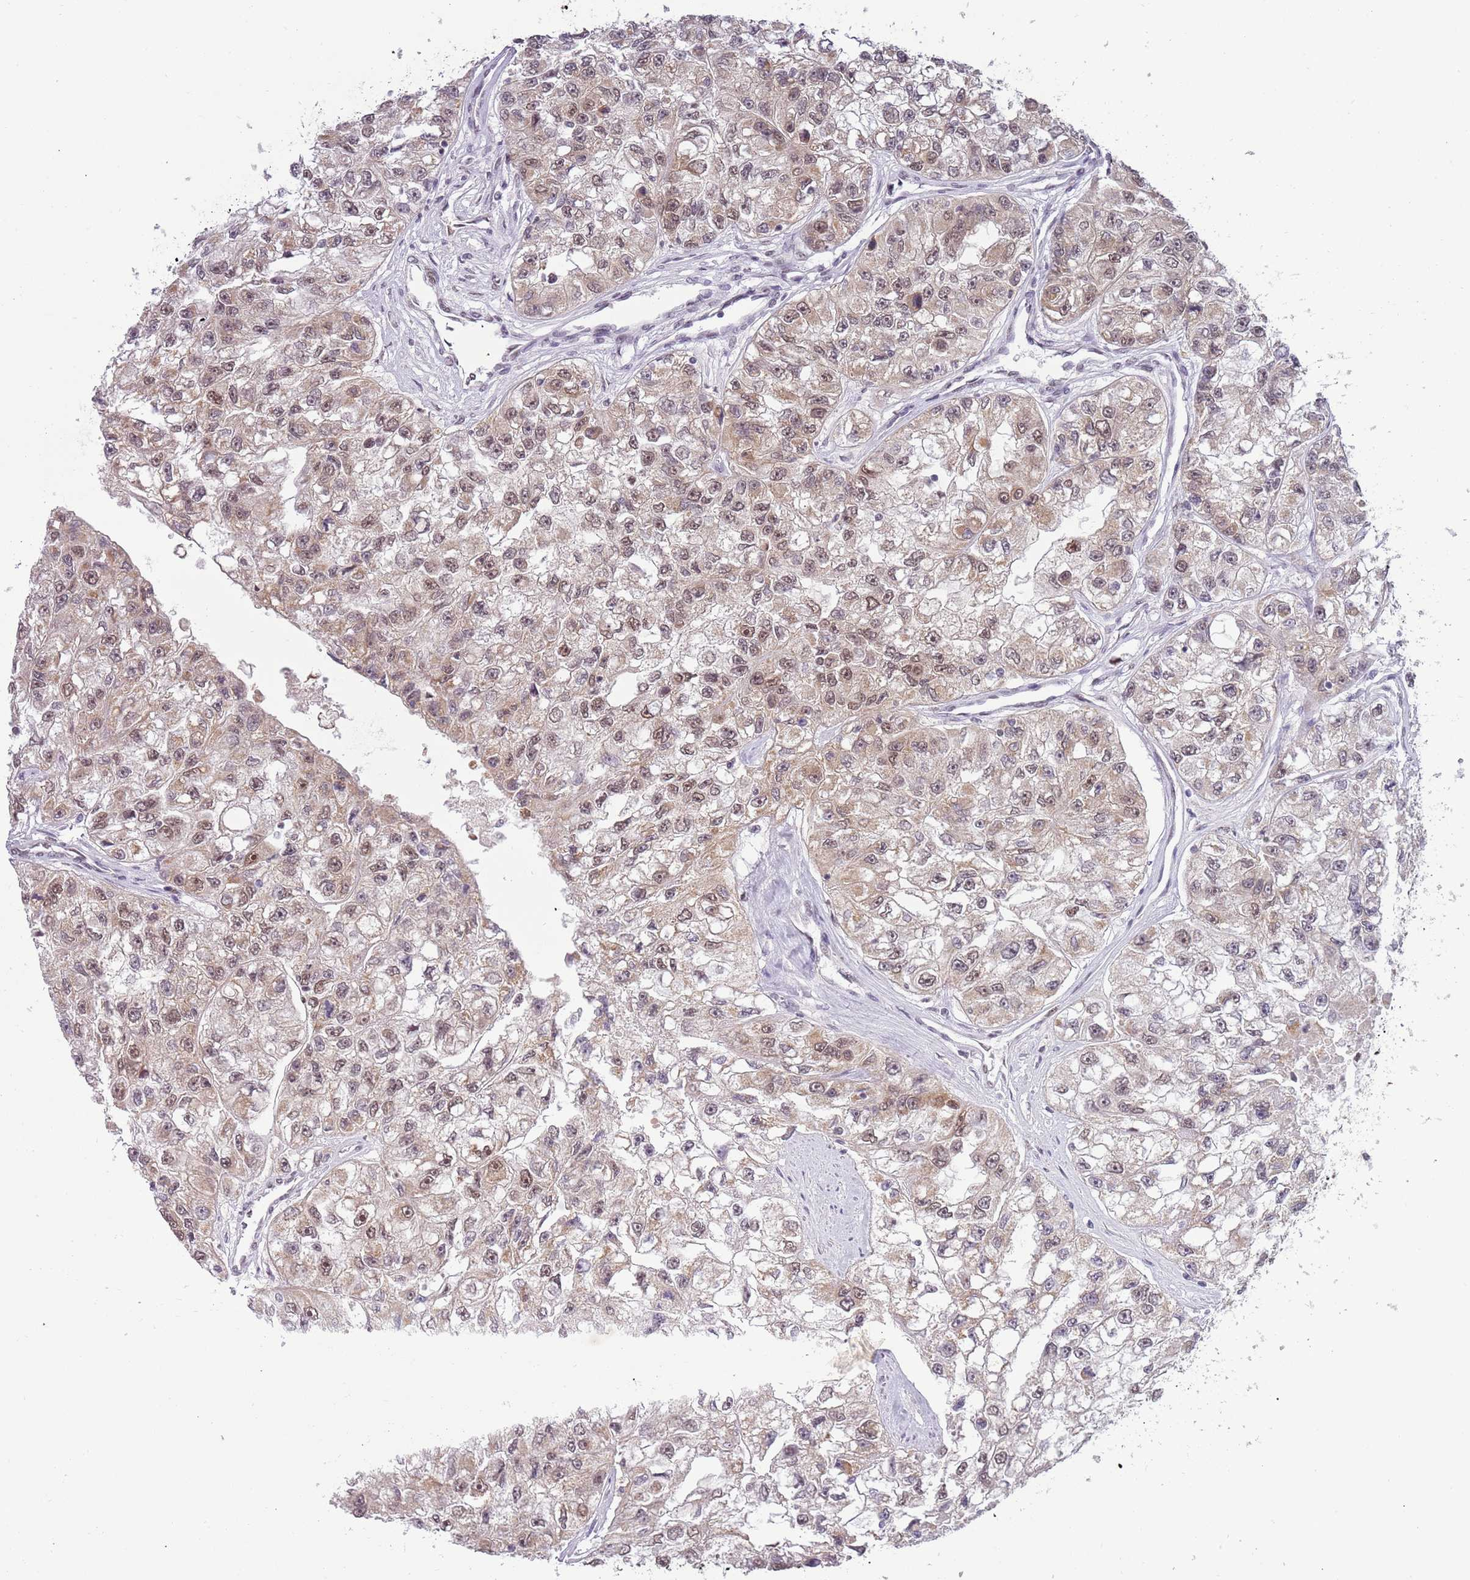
{"staining": {"intensity": "moderate", "quantity": ">75%", "location": "cytoplasmic/membranous,nuclear"}, "tissue": "renal cancer", "cell_type": "Tumor cells", "image_type": "cancer", "snomed": [{"axis": "morphology", "description": "Adenocarcinoma, NOS"}, {"axis": "topography", "description": "Kidney"}], "caption": "A histopathology image showing moderate cytoplasmic/membranous and nuclear expression in approximately >75% of tumor cells in renal cancer, as visualized by brown immunohistochemical staining.", "gene": "FAM120AOS", "patient": {"sex": "male", "age": 63}}